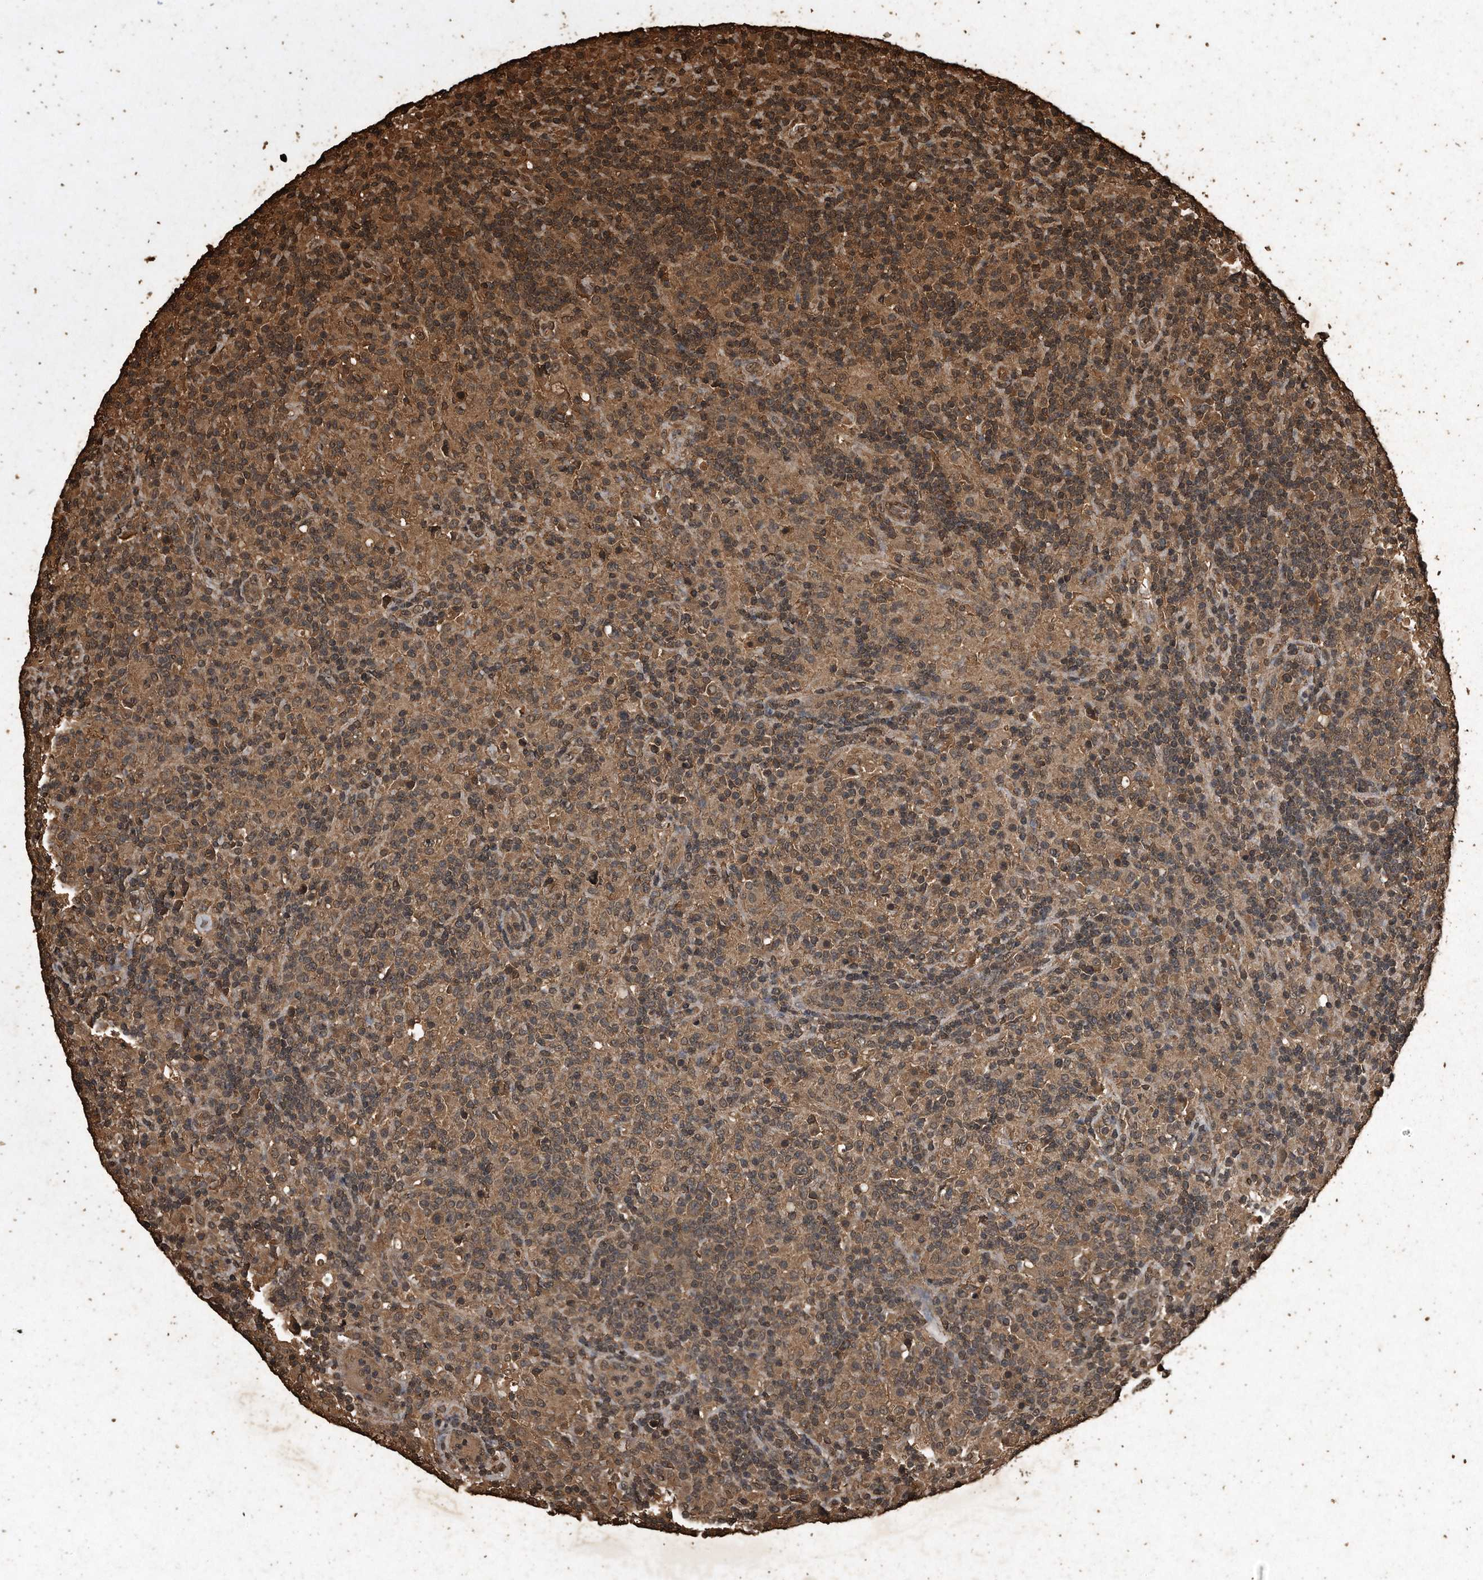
{"staining": {"intensity": "moderate", "quantity": "25%-75%", "location": "cytoplasmic/membranous,nuclear"}, "tissue": "lymphoma", "cell_type": "Tumor cells", "image_type": "cancer", "snomed": [{"axis": "morphology", "description": "Hodgkin's disease, NOS"}, {"axis": "topography", "description": "Lymph node"}], "caption": "Immunohistochemistry image of neoplastic tissue: human lymphoma stained using immunohistochemistry exhibits medium levels of moderate protein expression localized specifically in the cytoplasmic/membranous and nuclear of tumor cells, appearing as a cytoplasmic/membranous and nuclear brown color.", "gene": "CFLAR", "patient": {"sex": "male", "age": 70}}